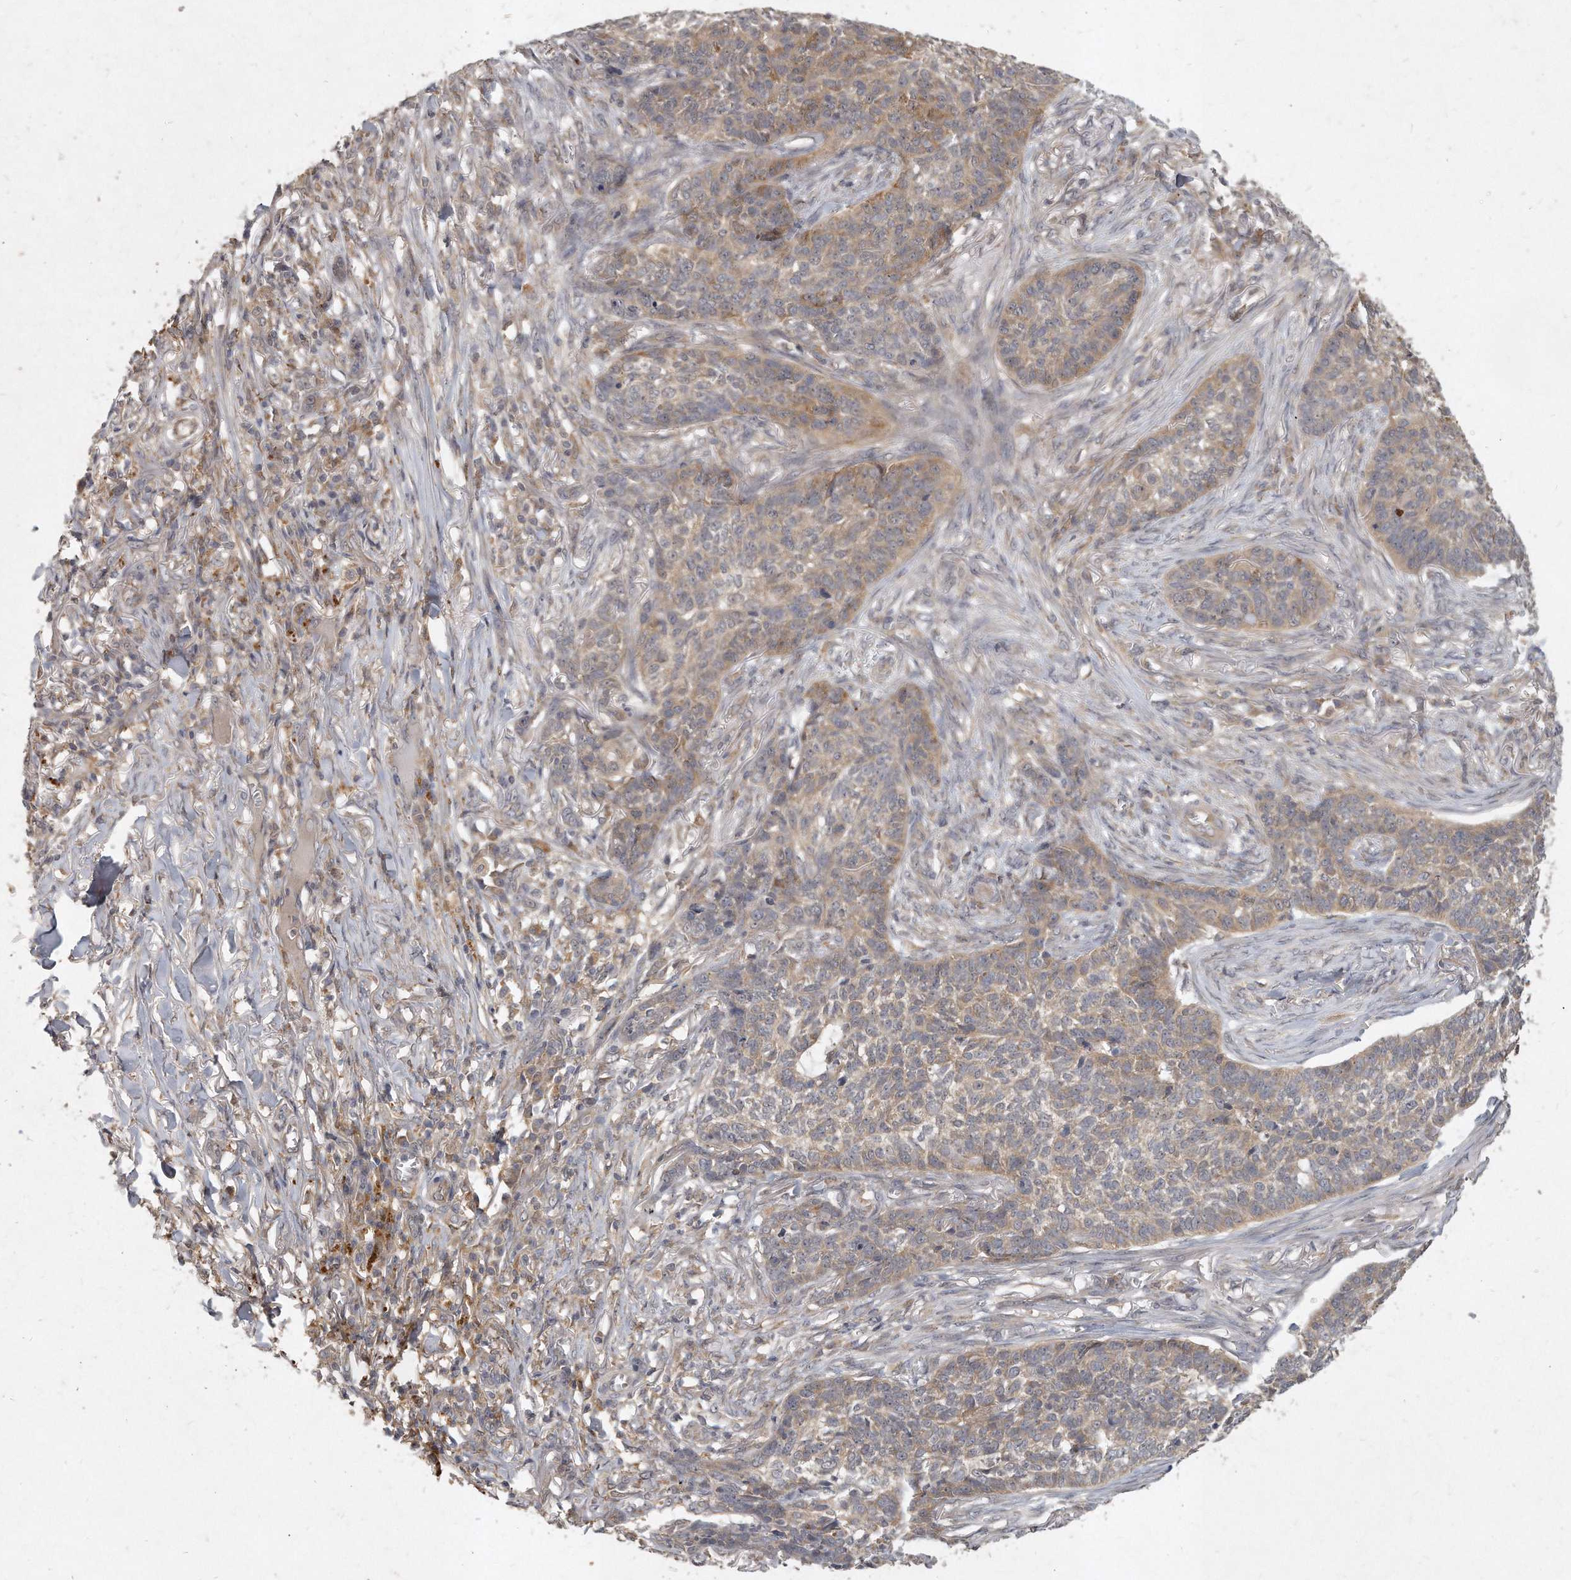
{"staining": {"intensity": "moderate", "quantity": "25%-75%", "location": "cytoplasmic/membranous"}, "tissue": "skin cancer", "cell_type": "Tumor cells", "image_type": "cancer", "snomed": [{"axis": "morphology", "description": "Basal cell carcinoma"}, {"axis": "topography", "description": "Skin"}], "caption": "Approximately 25%-75% of tumor cells in human skin cancer demonstrate moderate cytoplasmic/membranous protein expression as visualized by brown immunohistochemical staining.", "gene": "LGALS8", "patient": {"sex": "male", "age": 85}}